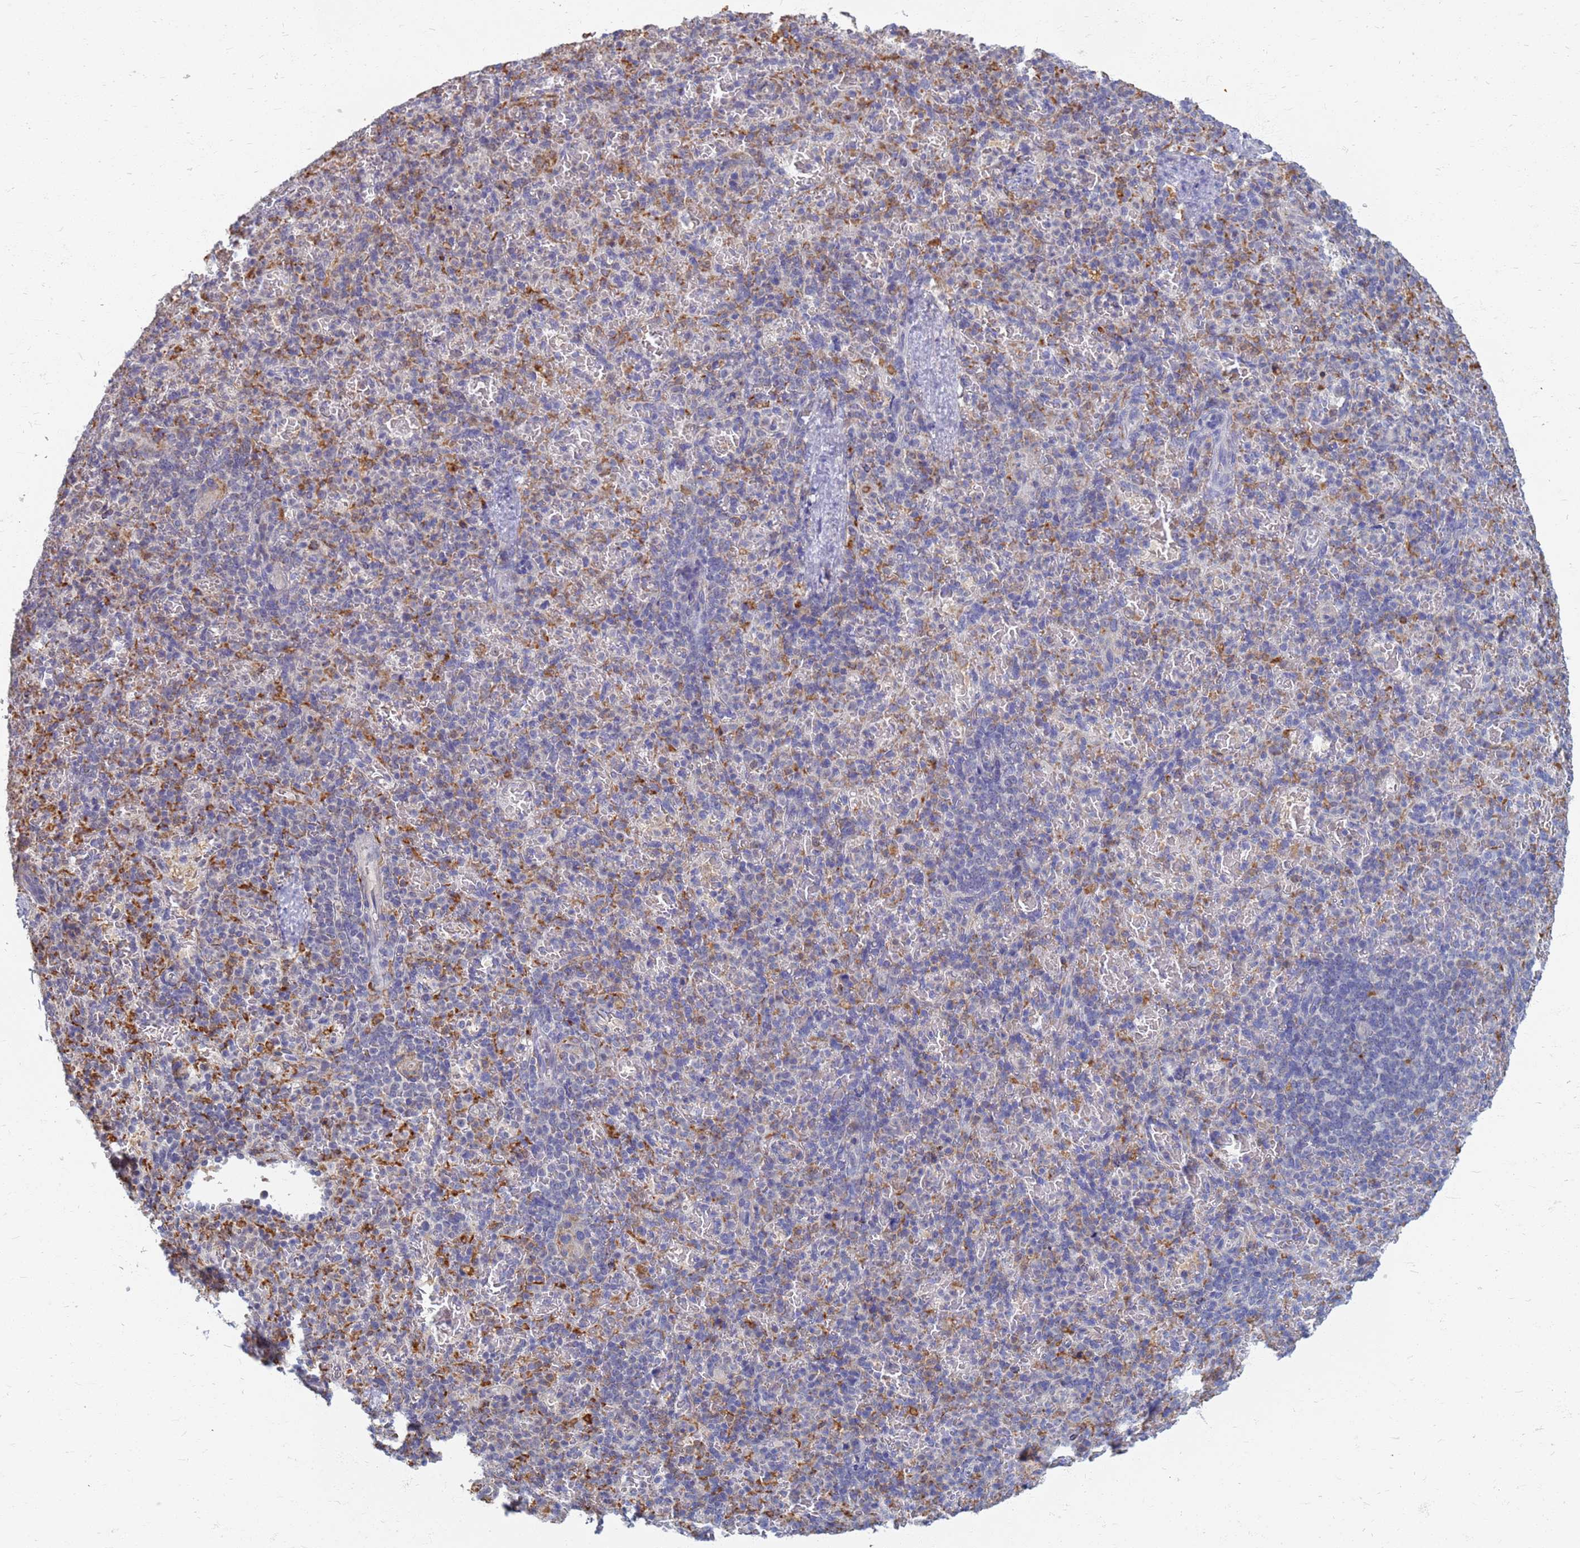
{"staining": {"intensity": "moderate", "quantity": "<25%", "location": "cytoplasmic/membranous"}, "tissue": "spleen", "cell_type": "Cells in red pulp", "image_type": "normal", "snomed": [{"axis": "morphology", "description": "Normal tissue, NOS"}, {"axis": "topography", "description": "Spleen"}], "caption": "Cells in red pulp exhibit low levels of moderate cytoplasmic/membranous staining in approximately <25% of cells in normal spleen. The staining was performed using DAB, with brown indicating positive protein expression. Nuclei are stained blue with hematoxylin.", "gene": "ATP6V1E1", "patient": {"sex": "female", "age": 74}}